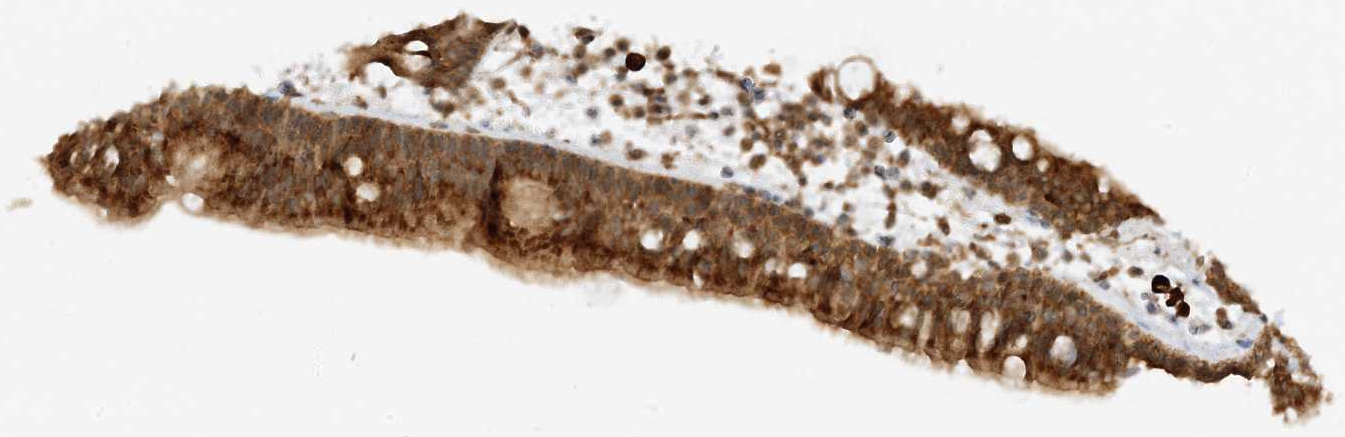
{"staining": {"intensity": "moderate", "quantity": ">75%", "location": "cytoplasmic/membranous"}, "tissue": "nasopharynx", "cell_type": "Respiratory epithelial cells", "image_type": "normal", "snomed": [{"axis": "morphology", "description": "Normal tissue, NOS"}, {"axis": "morphology", "description": "Inflammation, NOS"}, {"axis": "morphology", "description": "Malignant melanoma, Metastatic site"}, {"axis": "topography", "description": "Nasopharynx"}], "caption": "This photomicrograph exhibits immunohistochemistry staining of benign nasopharynx, with medium moderate cytoplasmic/membranous positivity in approximately >75% of respiratory epithelial cells.", "gene": "UBAP2L", "patient": {"sex": "male", "age": 70}}